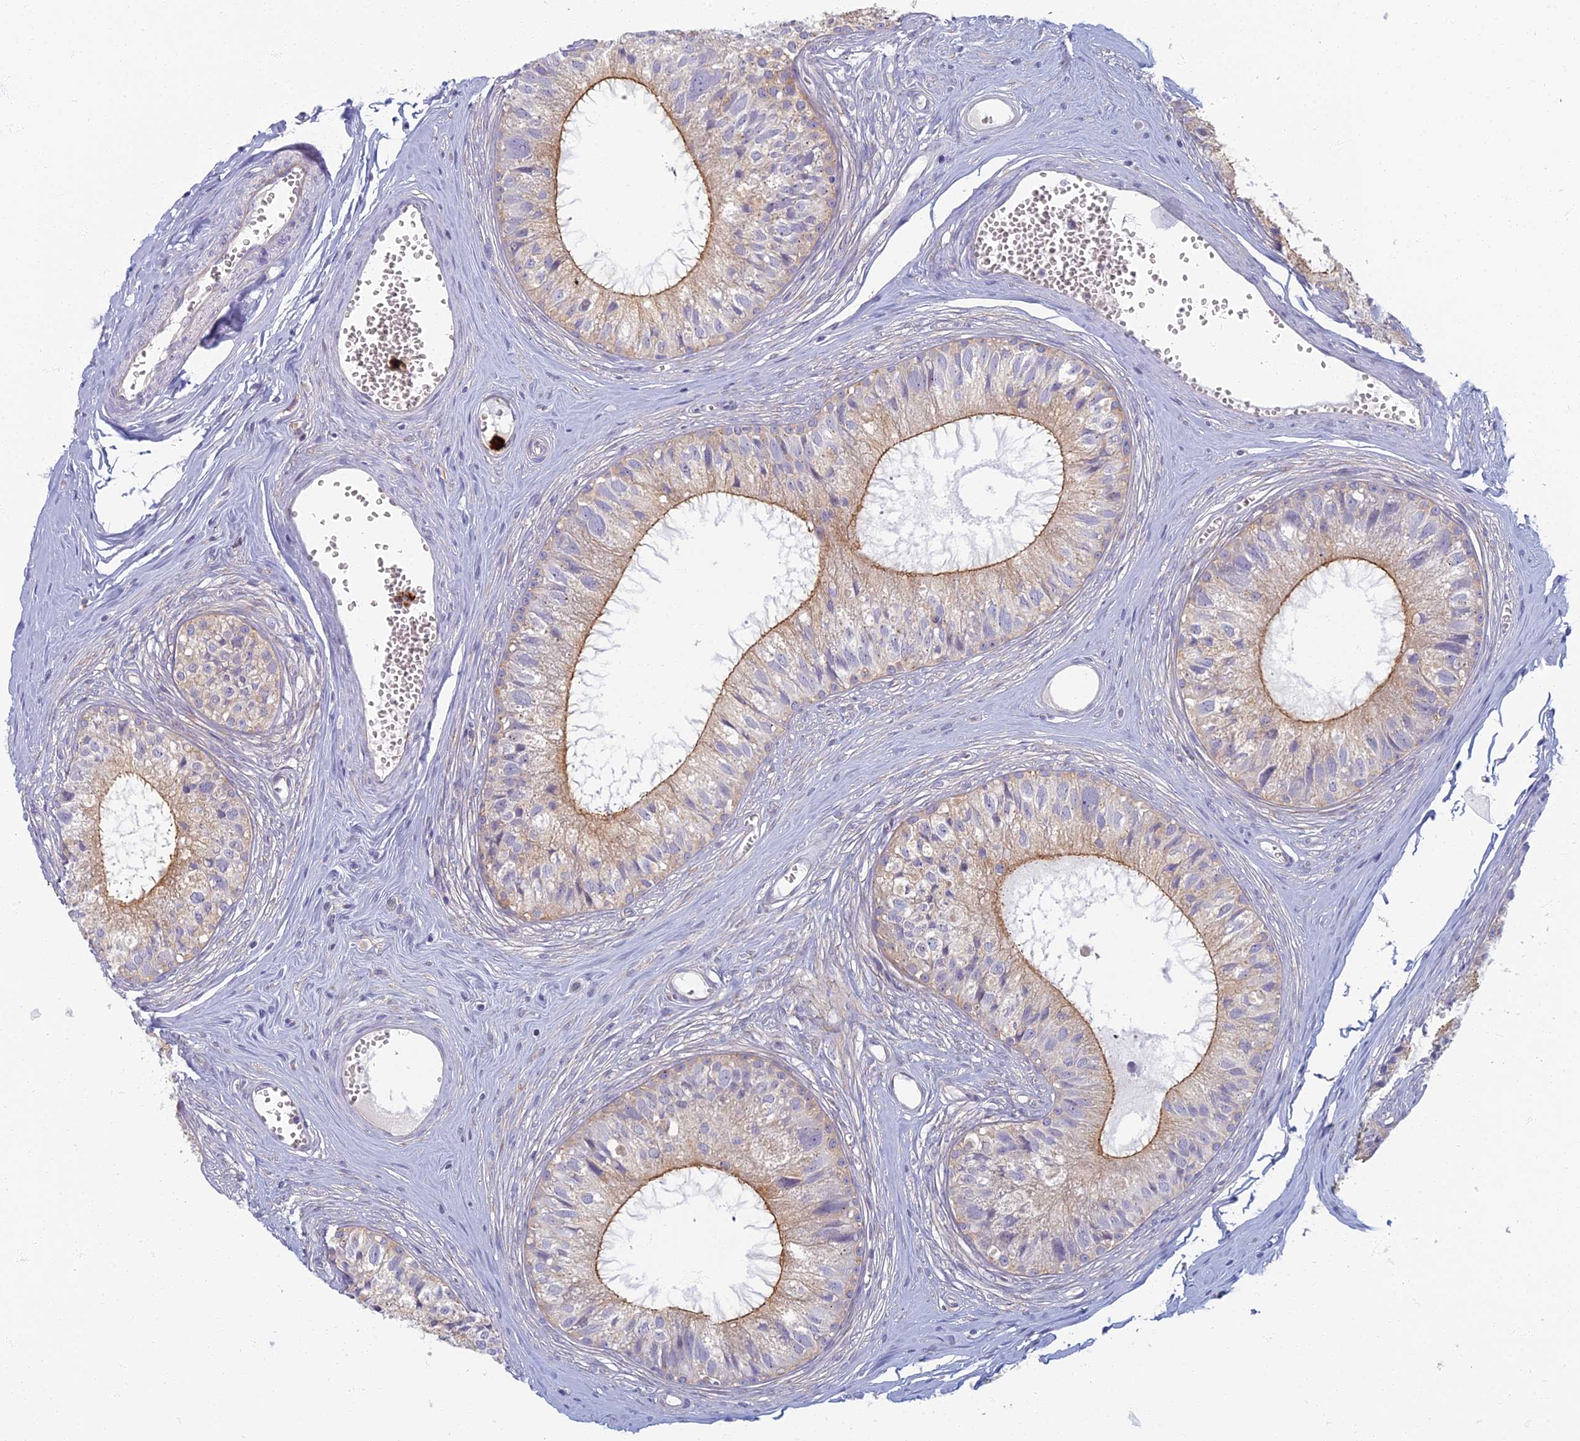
{"staining": {"intensity": "strong", "quantity": "25%-75%", "location": "cytoplasmic/membranous"}, "tissue": "epididymis", "cell_type": "Glandular cells", "image_type": "normal", "snomed": [{"axis": "morphology", "description": "Normal tissue, NOS"}, {"axis": "topography", "description": "Epididymis"}], "caption": "Normal epididymis displays strong cytoplasmic/membranous expression in about 25%-75% of glandular cells, visualized by immunohistochemistry. (DAB (3,3'-diaminobenzidine) IHC with brightfield microscopy, high magnification).", "gene": "PROX2", "patient": {"sex": "male", "age": 36}}